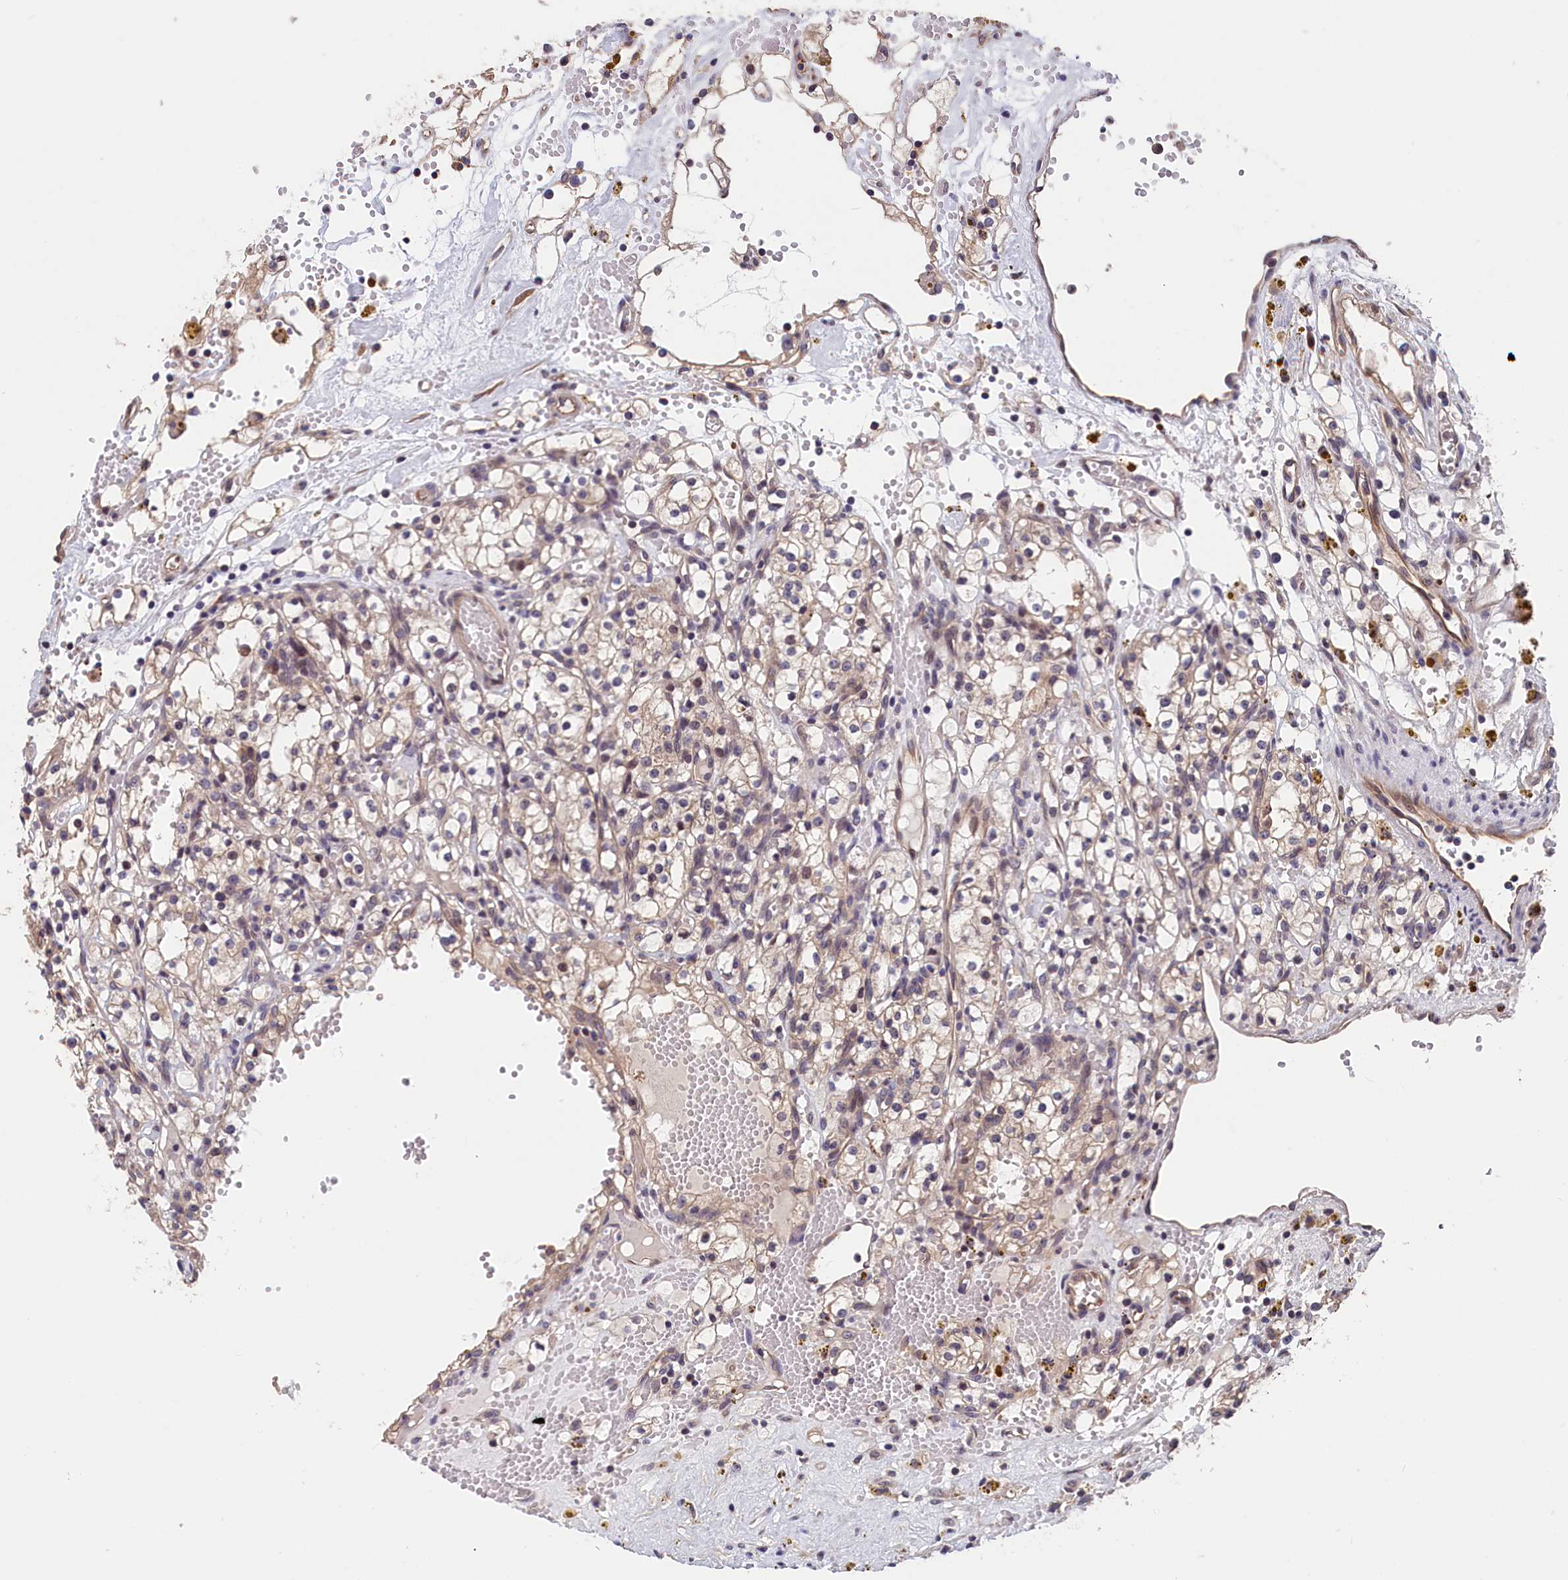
{"staining": {"intensity": "weak", "quantity": "<25%", "location": "cytoplasmic/membranous"}, "tissue": "renal cancer", "cell_type": "Tumor cells", "image_type": "cancer", "snomed": [{"axis": "morphology", "description": "Adenocarcinoma, NOS"}, {"axis": "topography", "description": "Kidney"}], "caption": "DAB immunohistochemical staining of renal adenocarcinoma demonstrates no significant expression in tumor cells. (Immunohistochemistry (ihc), brightfield microscopy, high magnification).", "gene": "TMEM116", "patient": {"sex": "male", "age": 56}}